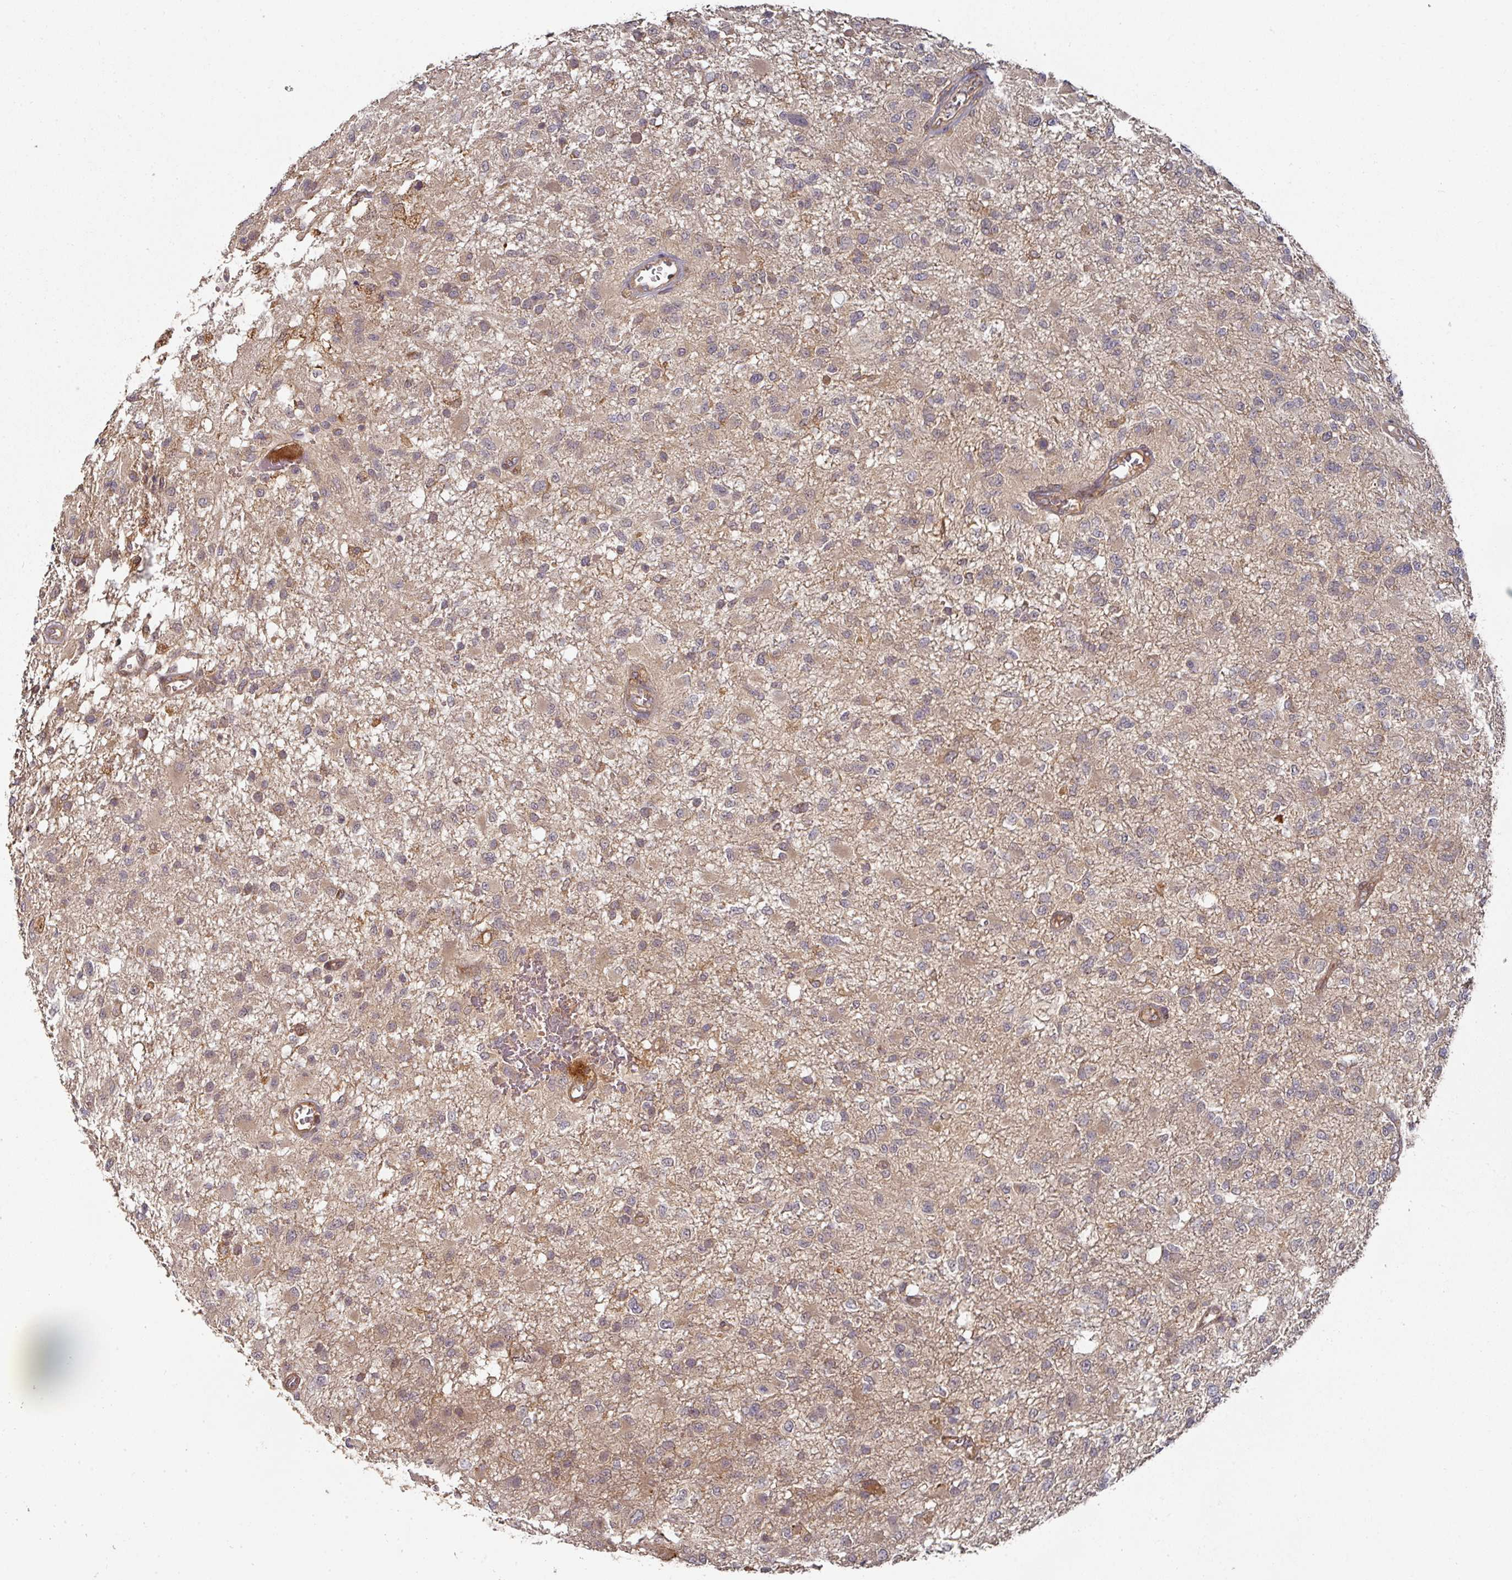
{"staining": {"intensity": "weak", "quantity": "<25%", "location": "cytoplasmic/membranous"}, "tissue": "glioma", "cell_type": "Tumor cells", "image_type": "cancer", "snomed": [{"axis": "morphology", "description": "Glioma, malignant, High grade"}, {"axis": "topography", "description": "Brain"}], "caption": "This is a image of IHC staining of glioma, which shows no expression in tumor cells.", "gene": "CEP95", "patient": {"sex": "female", "age": 74}}